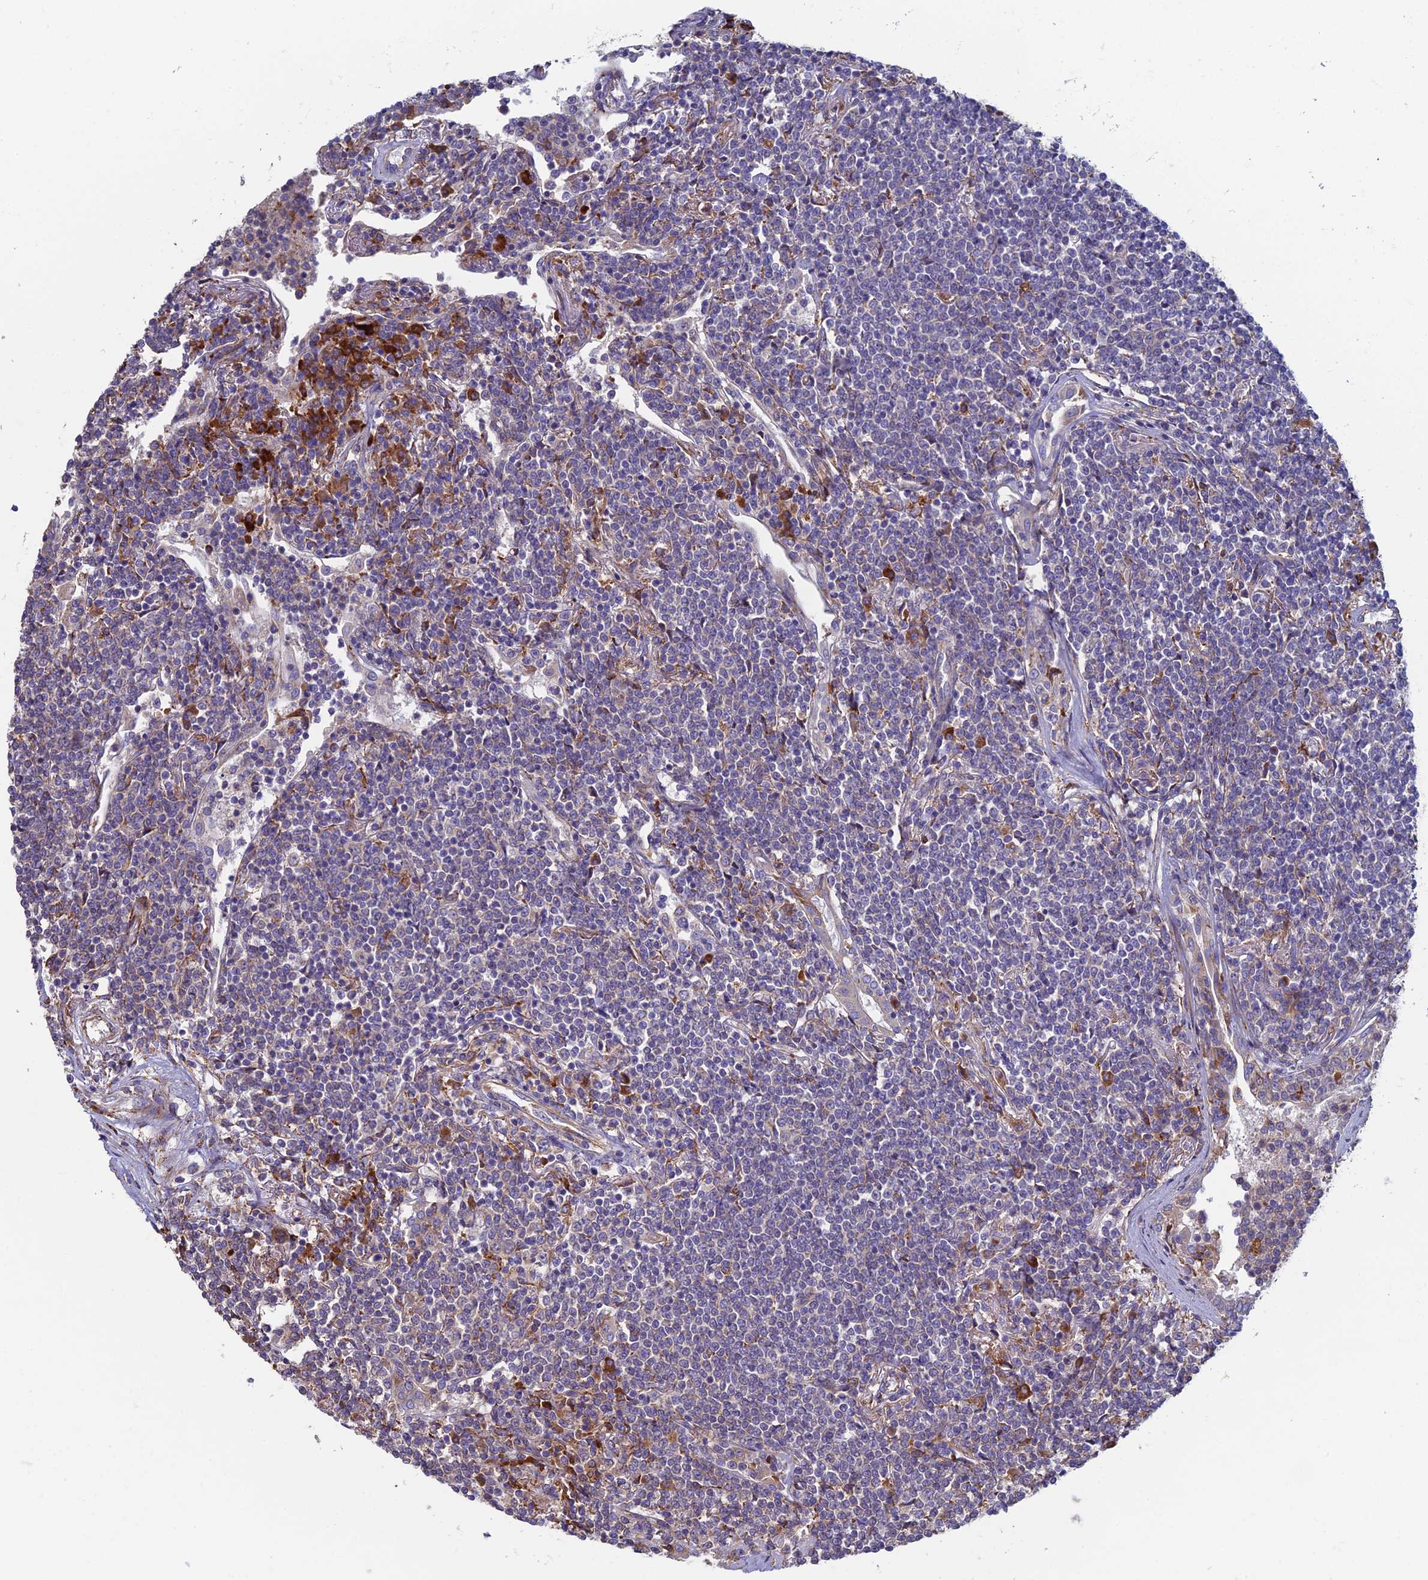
{"staining": {"intensity": "negative", "quantity": "none", "location": "none"}, "tissue": "lymphoma", "cell_type": "Tumor cells", "image_type": "cancer", "snomed": [{"axis": "morphology", "description": "Malignant lymphoma, non-Hodgkin's type, Low grade"}, {"axis": "topography", "description": "Lung"}], "caption": "This is a photomicrograph of immunohistochemistry staining of low-grade malignant lymphoma, non-Hodgkin's type, which shows no staining in tumor cells.", "gene": "CLCN3", "patient": {"sex": "female", "age": 71}}